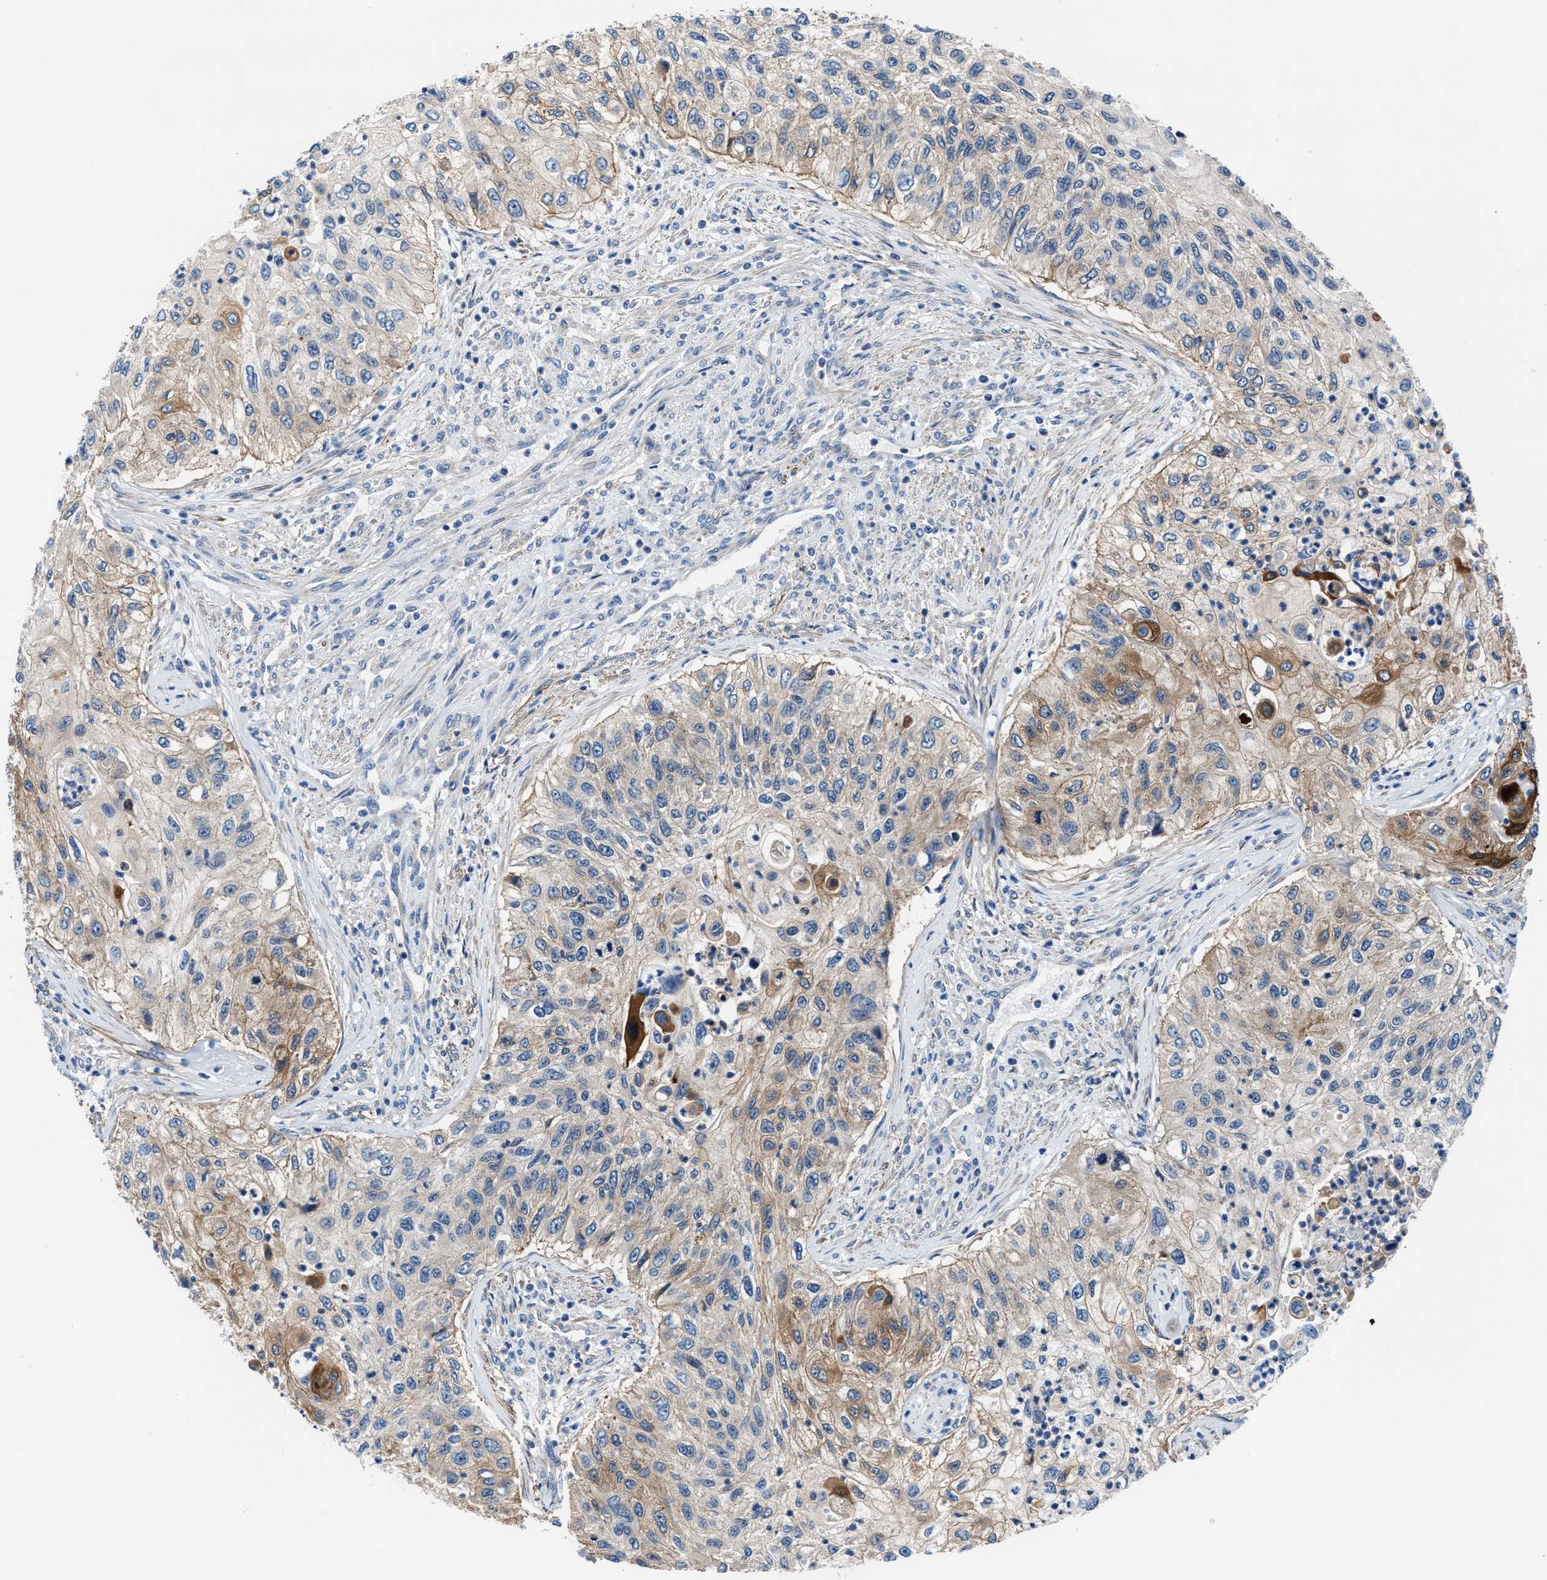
{"staining": {"intensity": "moderate", "quantity": "25%-75%", "location": "cytoplasmic/membranous"}, "tissue": "urothelial cancer", "cell_type": "Tumor cells", "image_type": "cancer", "snomed": [{"axis": "morphology", "description": "Urothelial carcinoma, High grade"}, {"axis": "topography", "description": "Urinary bladder"}], "caption": "A micrograph of human urothelial cancer stained for a protein demonstrates moderate cytoplasmic/membranous brown staining in tumor cells.", "gene": "PARG", "patient": {"sex": "female", "age": 60}}